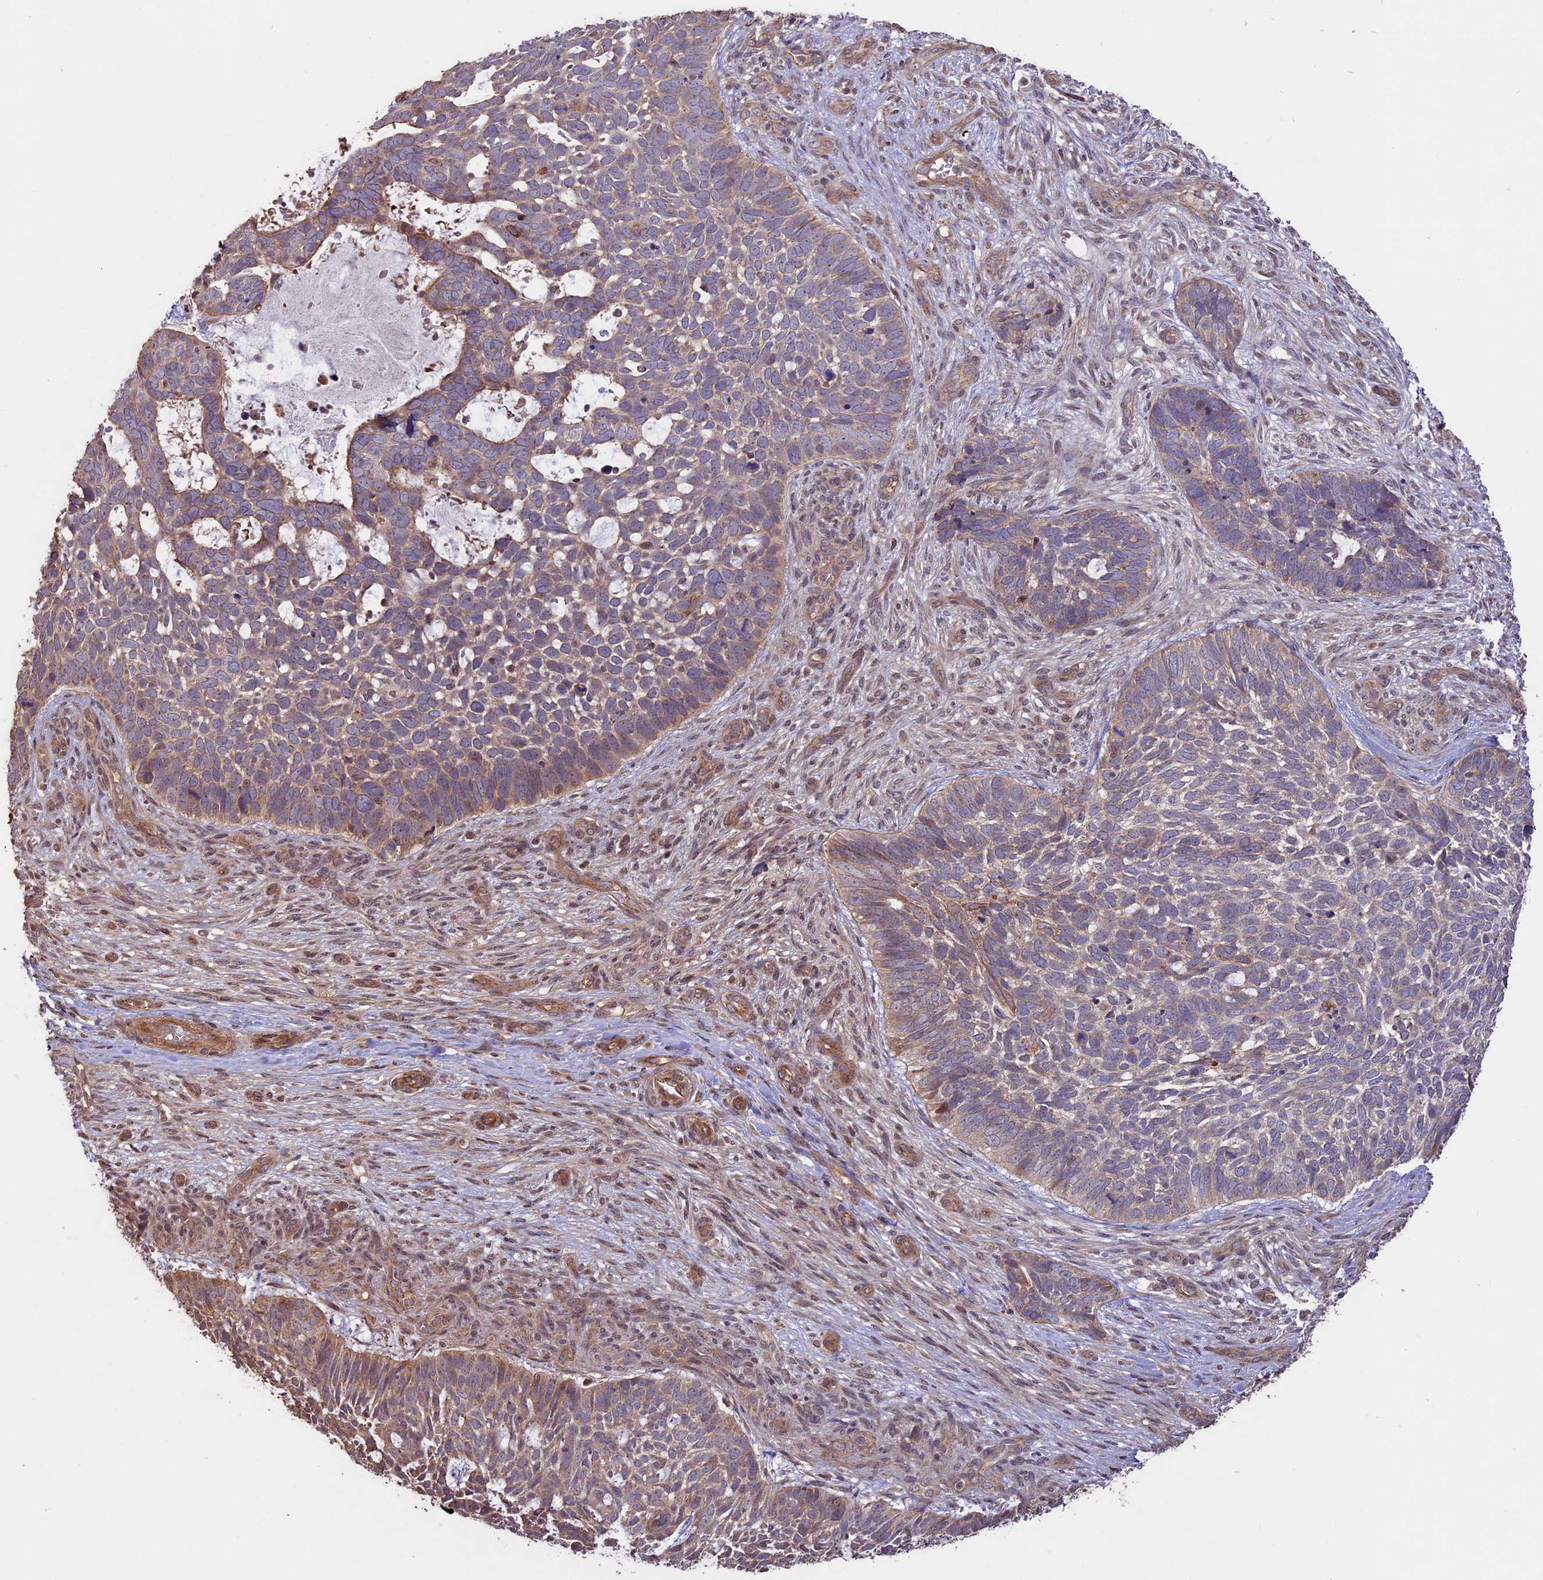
{"staining": {"intensity": "moderate", "quantity": "<25%", "location": "cytoplasmic/membranous"}, "tissue": "skin cancer", "cell_type": "Tumor cells", "image_type": "cancer", "snomed": [{"axis": "morphology", "description": "Basal cell carcinoma"}, {"axis": "topography", "description": "Skin"}], "caption": "Skin basal cell carcinoma stained with DAB (3,3'-diaminobenzidine) immunohistochemistry demonstrates low levels of moderate cytoplasmic/membranous expression in approximately <25% of tumor cells.", "gene": "BCAS4", "patient": {"sex": "male", "age": 88}}